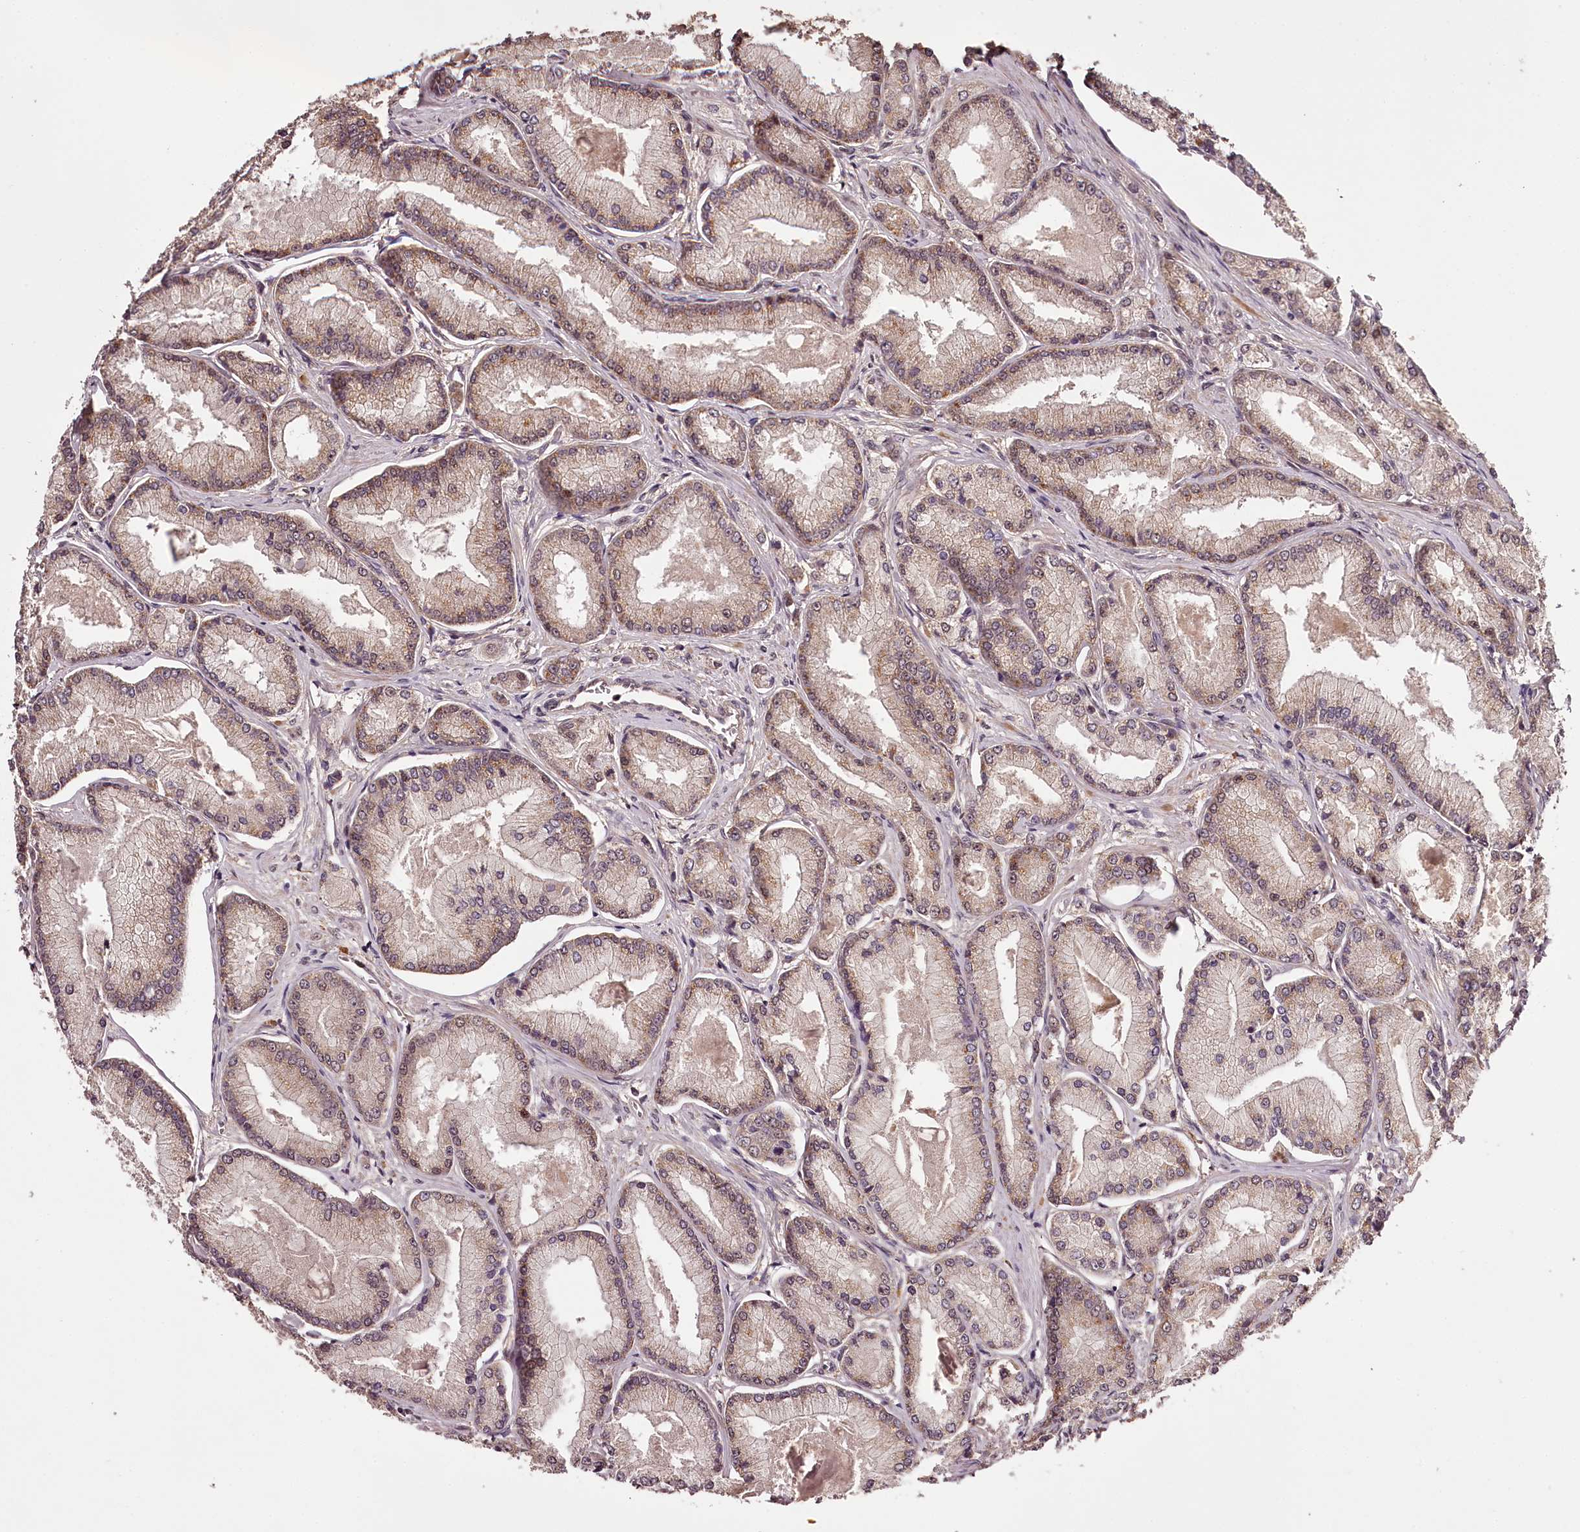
{"staining": {"intensity": "moderate", "quantity": "25%-75%", "location": "cytoplasmic/membranous"}, "tissue": "prostate cancer", "cell_type": "Tumor cells", "image_type": "cancer", "snomed": [{"axis": "morphology", "description": "Adenocarcinoma, Low grade"}, {"axis": "topography", "description": "Prostate"}], "caption": "DAB immunohistochemical staining of prostate adenocarcinoma (low-grade) shows moderate cytoplasmic/membranous protein positivity in about 25%-75% of tumor cells.", "gene": "MAML3", "patient": {"sex": "male", "age": 74}}